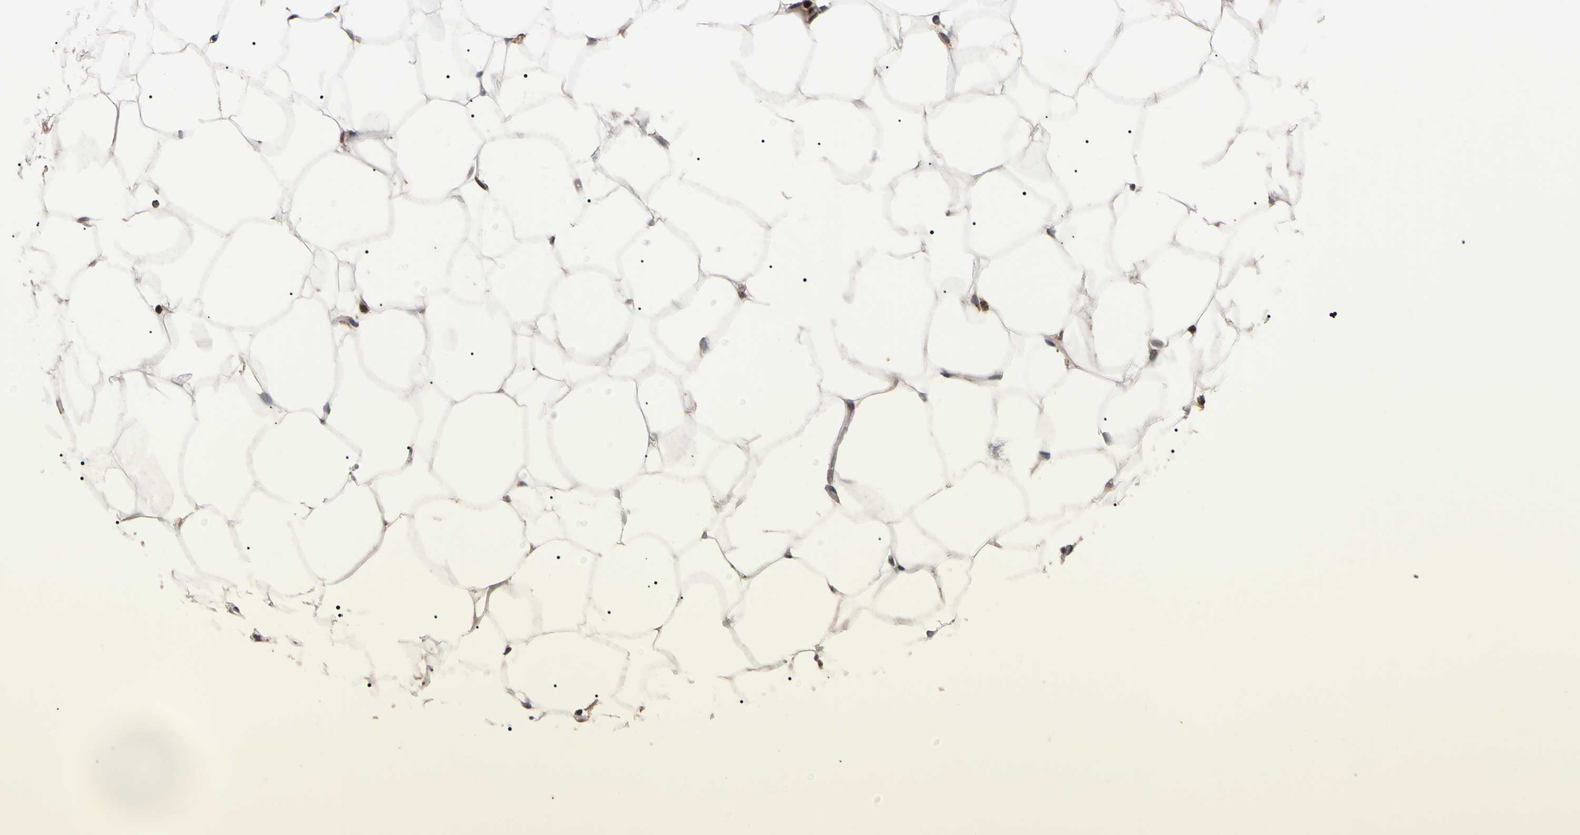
{"staining": {"intensity": "moderate", "quantity": "<25%", "location": "cytoplasmic/membranous"}, "tissue": "adipose tissue", "cell_type": "Adipocytes", "image_type": "normal", "snomed": [{"axis": "morphology", "description": "Normal tissue, NOS"}, {"axis": "topography", "description": "Breast"}, {"axis": "topography", "description": "Adipose tissue"}], "caption": "A low amount of moderate cytoplasmic/membranous staining is identified in about <25% of adipocytes in normal adipose tissue. The staining was performed using DAB (3,3'-diaminobenzidine) to visualize the protein expression in brown, while the nuclei were stained in blue with hematoxylin (Magnification: 20x).", "gene": "TNFRSF1A", "patient": {"sex": "female", "age": 25}}